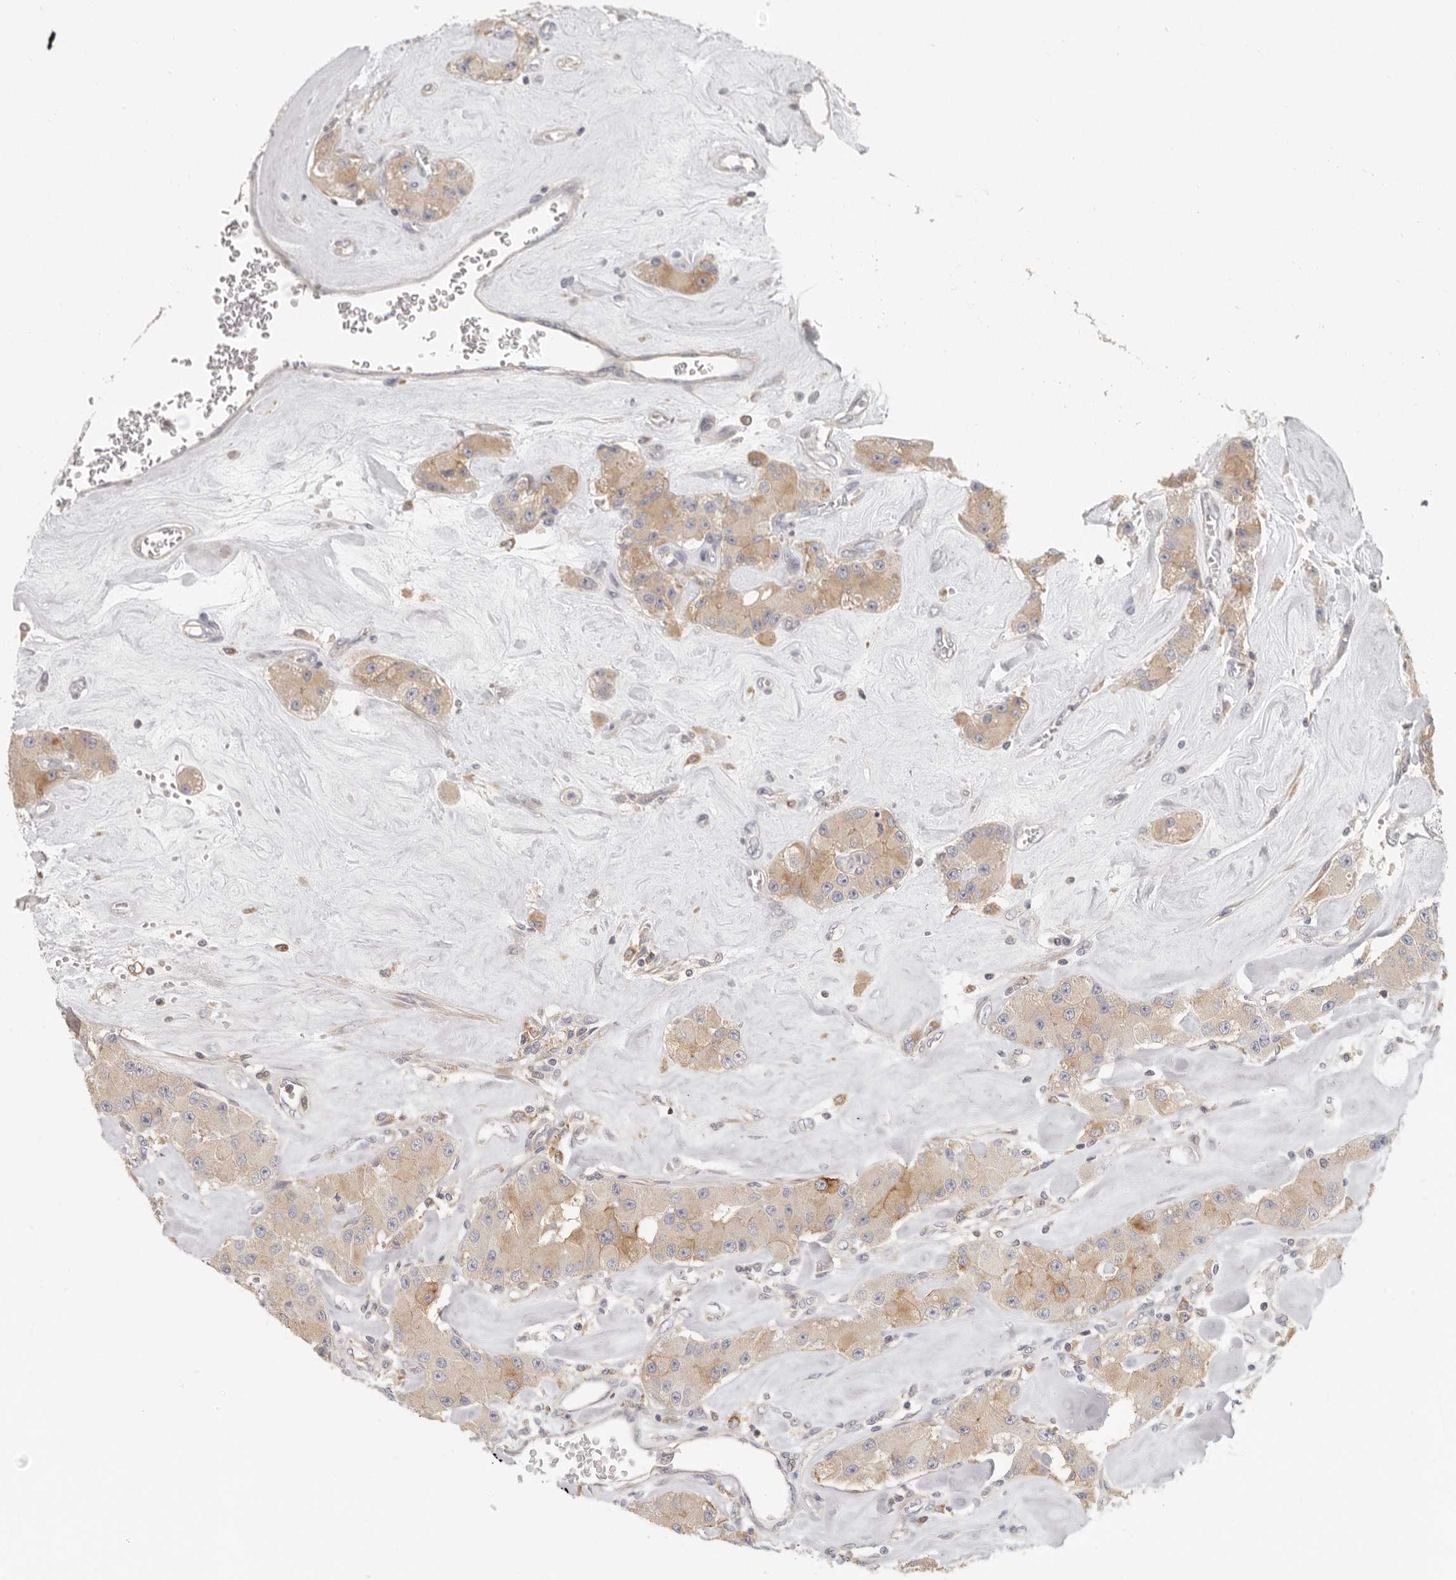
{"staining": {"intensity": "moderate", "quantity": "25%-75%", "location": "cytoplasmic/membranous"}, "tissue": "carcinoid", "cell_type": "Tumor cells", "image_type": "cancer", "snomed": [{"axis": "morphology", "description": "Carcinoid, malignant, NOS"}, {"axis": "topography", "description": "Pancreas"}], "caption": "Human malignant carcinoid stained with a brown dye shows moderate cytoplasmic/membranous positive staining in approximately 25%-75% of tumor cells.", "gene": "ANXA9", "patient": {"sex": "male", "age": 41}}